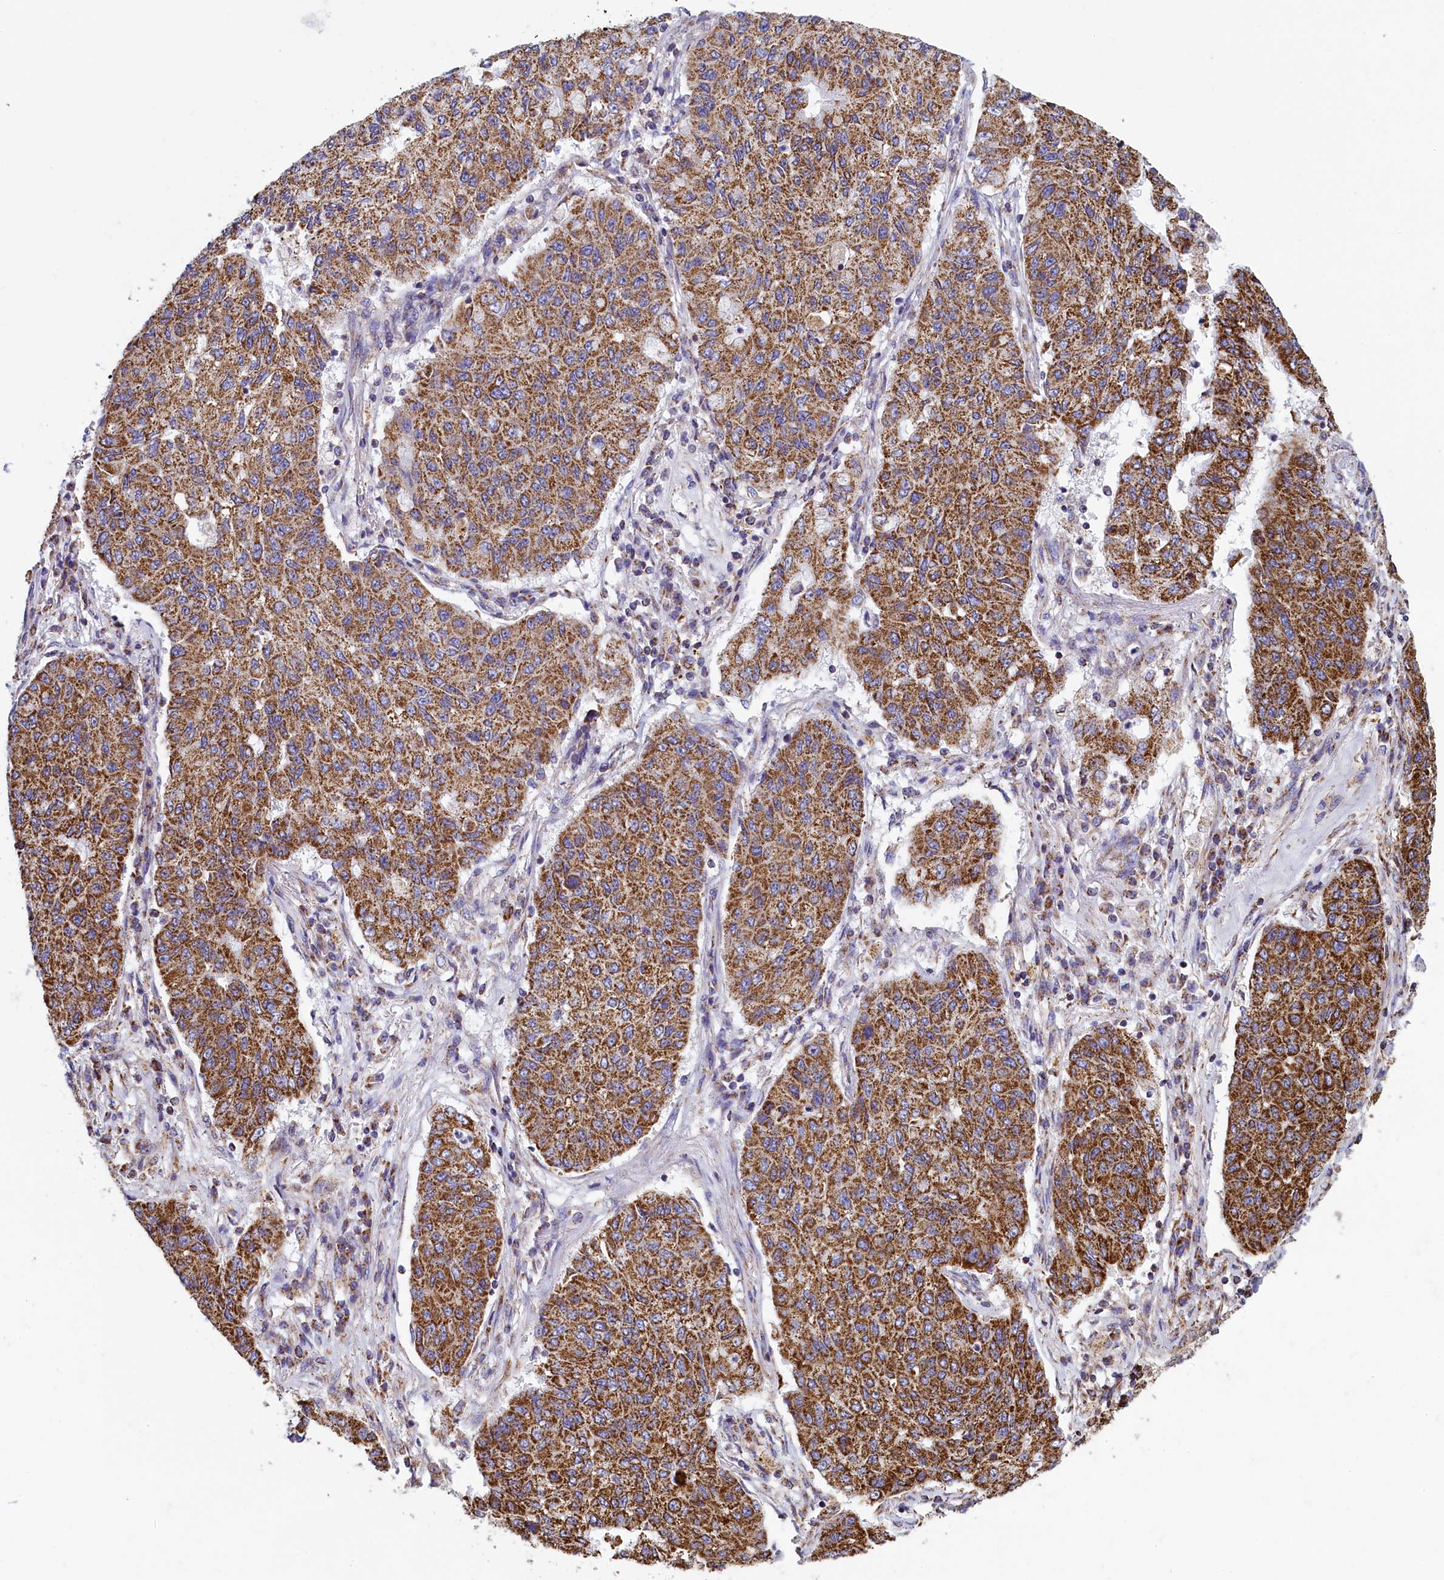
{"staining": {"intensity": "strong", "quantity": ">75%", "location": "cytoplasmic/membranous"}, "tissue": "lung cancer", "cell_type": "Tumor cells", "image_type": "cancer", "snomed": [{"axis": "morphology", "description": "Squamous cell carcinoma, NOS"}, {"axis": "topography", "description": "Lung"}], "caption": "Brown immunohistochemical staining in lung squamous cell carcinoma demonstrates strong cytoplasmic/membranous staining in about >75% of tumor cells.", "gene": "IFT122", "patient": {"sex": "male", "age": 74}}